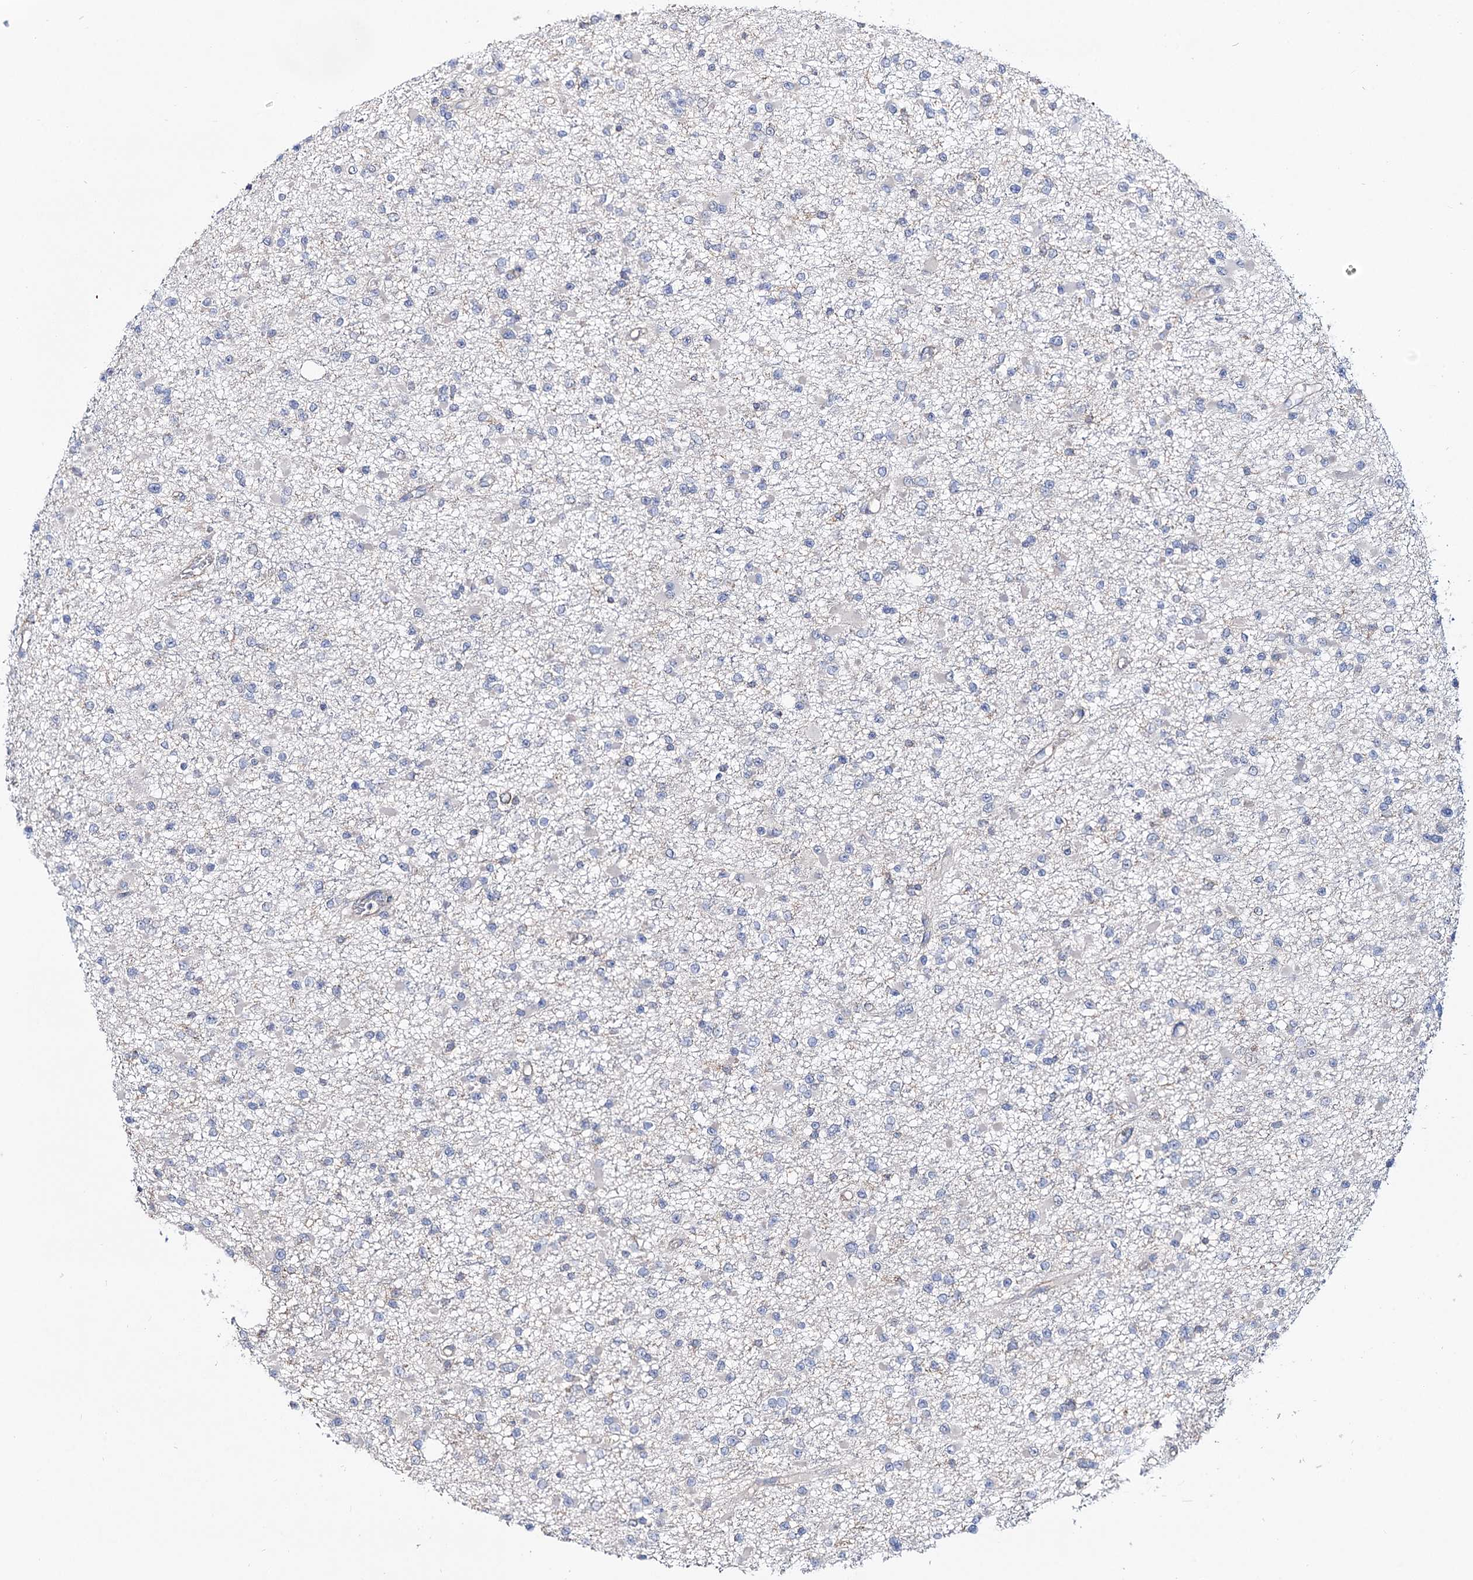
{"staining": {"intensity": "negative", "quantity": "none", "location": "none"}, "tissue": "glioma", "cell_type": "Tumor cells", "image_type": "cancer", "snomed": [{"axis": "morphology", "description": "Glioma, malignant, Low grade"}, {"axis": "topography", "description": "Brain"}], "caption": "Tumor cells show no significant positivity in malignant low-grade glioma.", "gene": "SEC24A", "patient": {"sex": "female", "age": 22}}